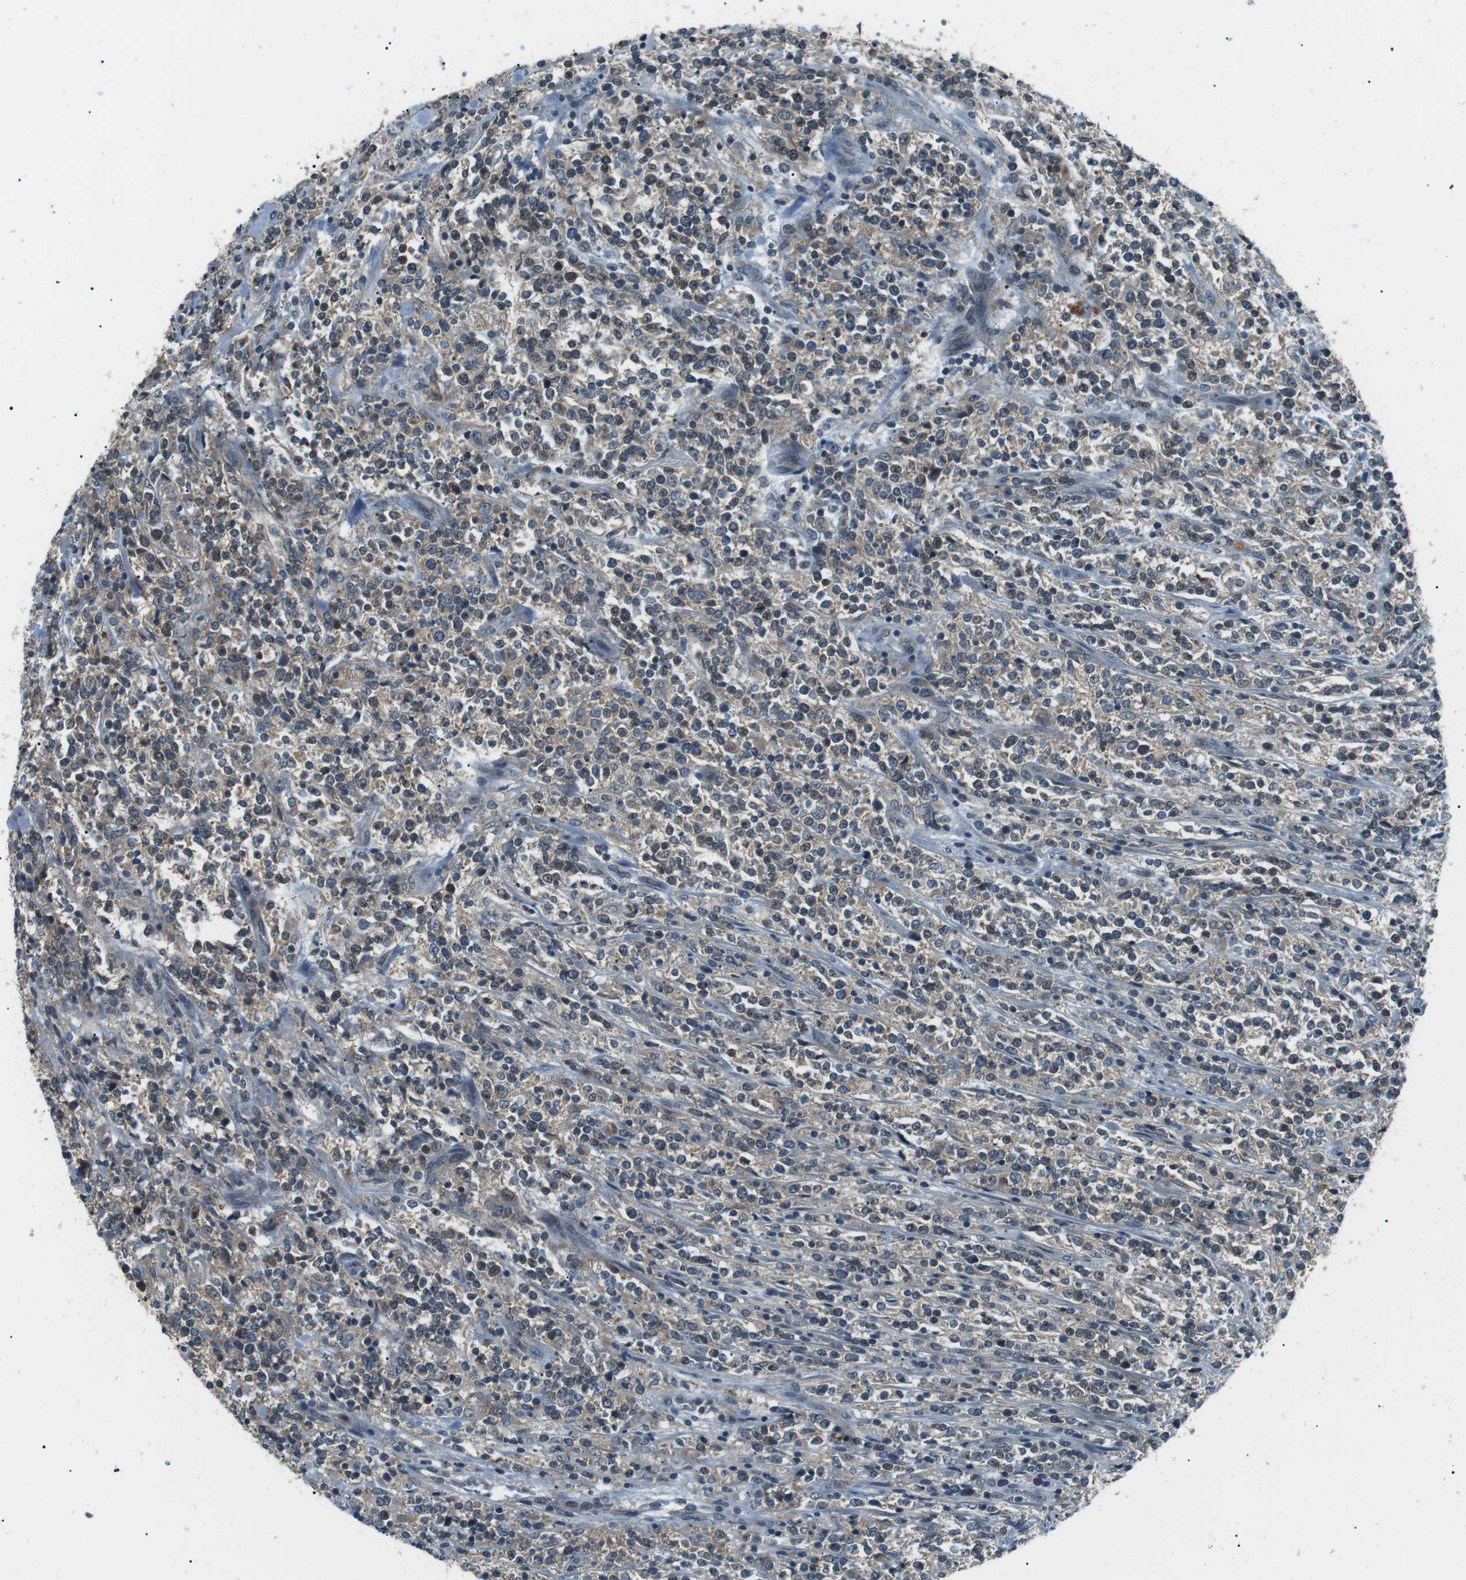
{"staining": {"intensity": "weak", "quantity": "25%-75%", "location": "cytoplasmic/membranous"}, "tissue": "lymphoma", "cell_type": "Tumor cells", "image_type": "cancer", "snomed": [{"axis": "morphology", "description": "Malignant lymphoma, non-Hodgkin's type, High grade"}, {"axis": "topography", "description": "Soft tissue"}], "caption": "High-grade malignant lymphoma, non-Hodgkin's type stained with a brown dye exhibits weak cytoplasmic/membranous positive positivity in about 25%-75% of tumor cells.", "gene": "LRIG2", "patient": {"sex": "male", "age": 18}}